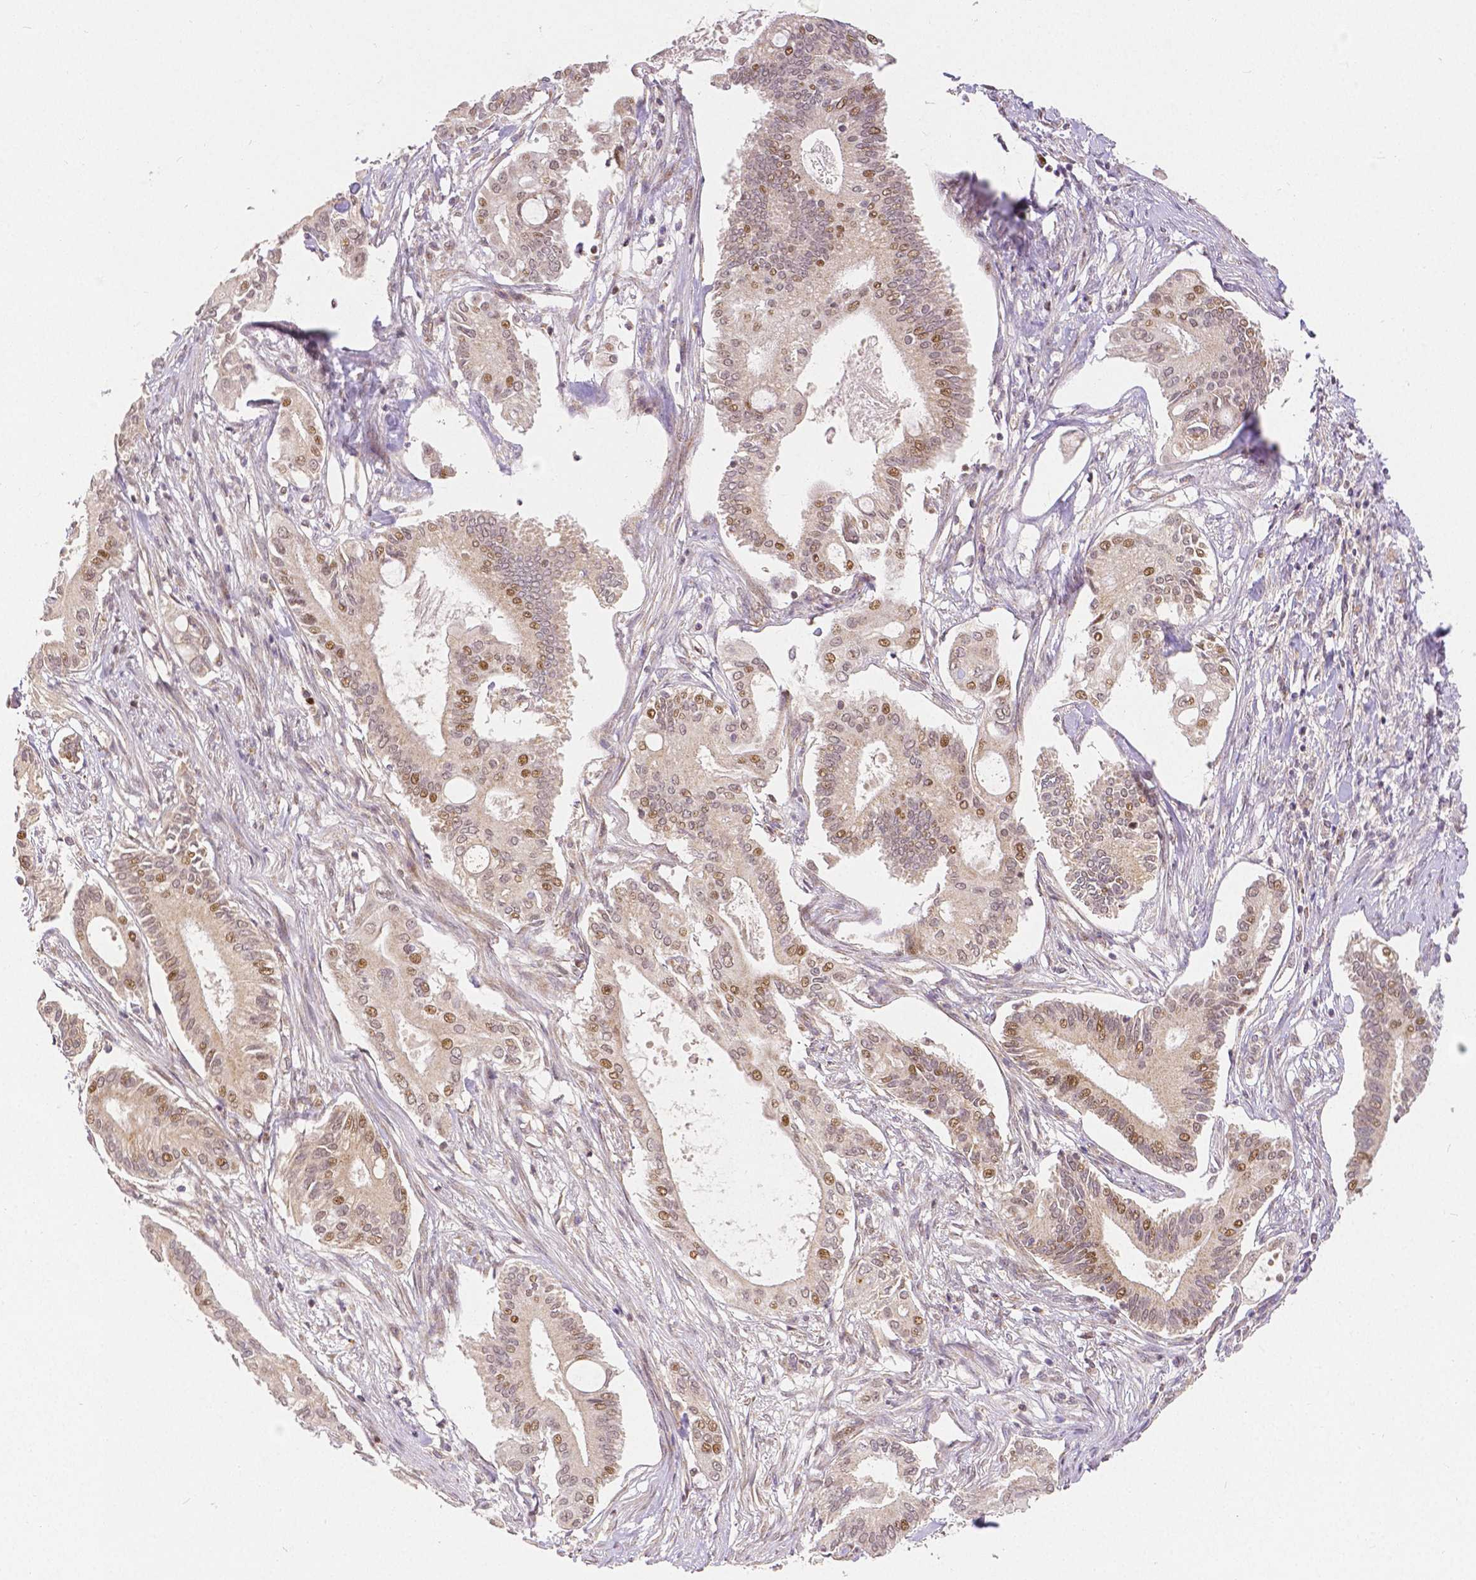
{"staining": {"intensity": "moderate", "quantity": "25%-75%", "location": "nuclear"}, "tissue": "pancreatic cancer", "cell_type": "Tumor cells", "image_type": "cancer", "snomed": [{"axis": "morphology", "description": "Adenocarcinoma, NOS"}, {"axis": "topography", "description": "Pancreas"}], "caption": "A brown stain labels moderate nuclear expression of a protein in pancreatic cancer tumor cells.", "gene": "RHOT1", "patient": {"sex": "female", "age": 68}}